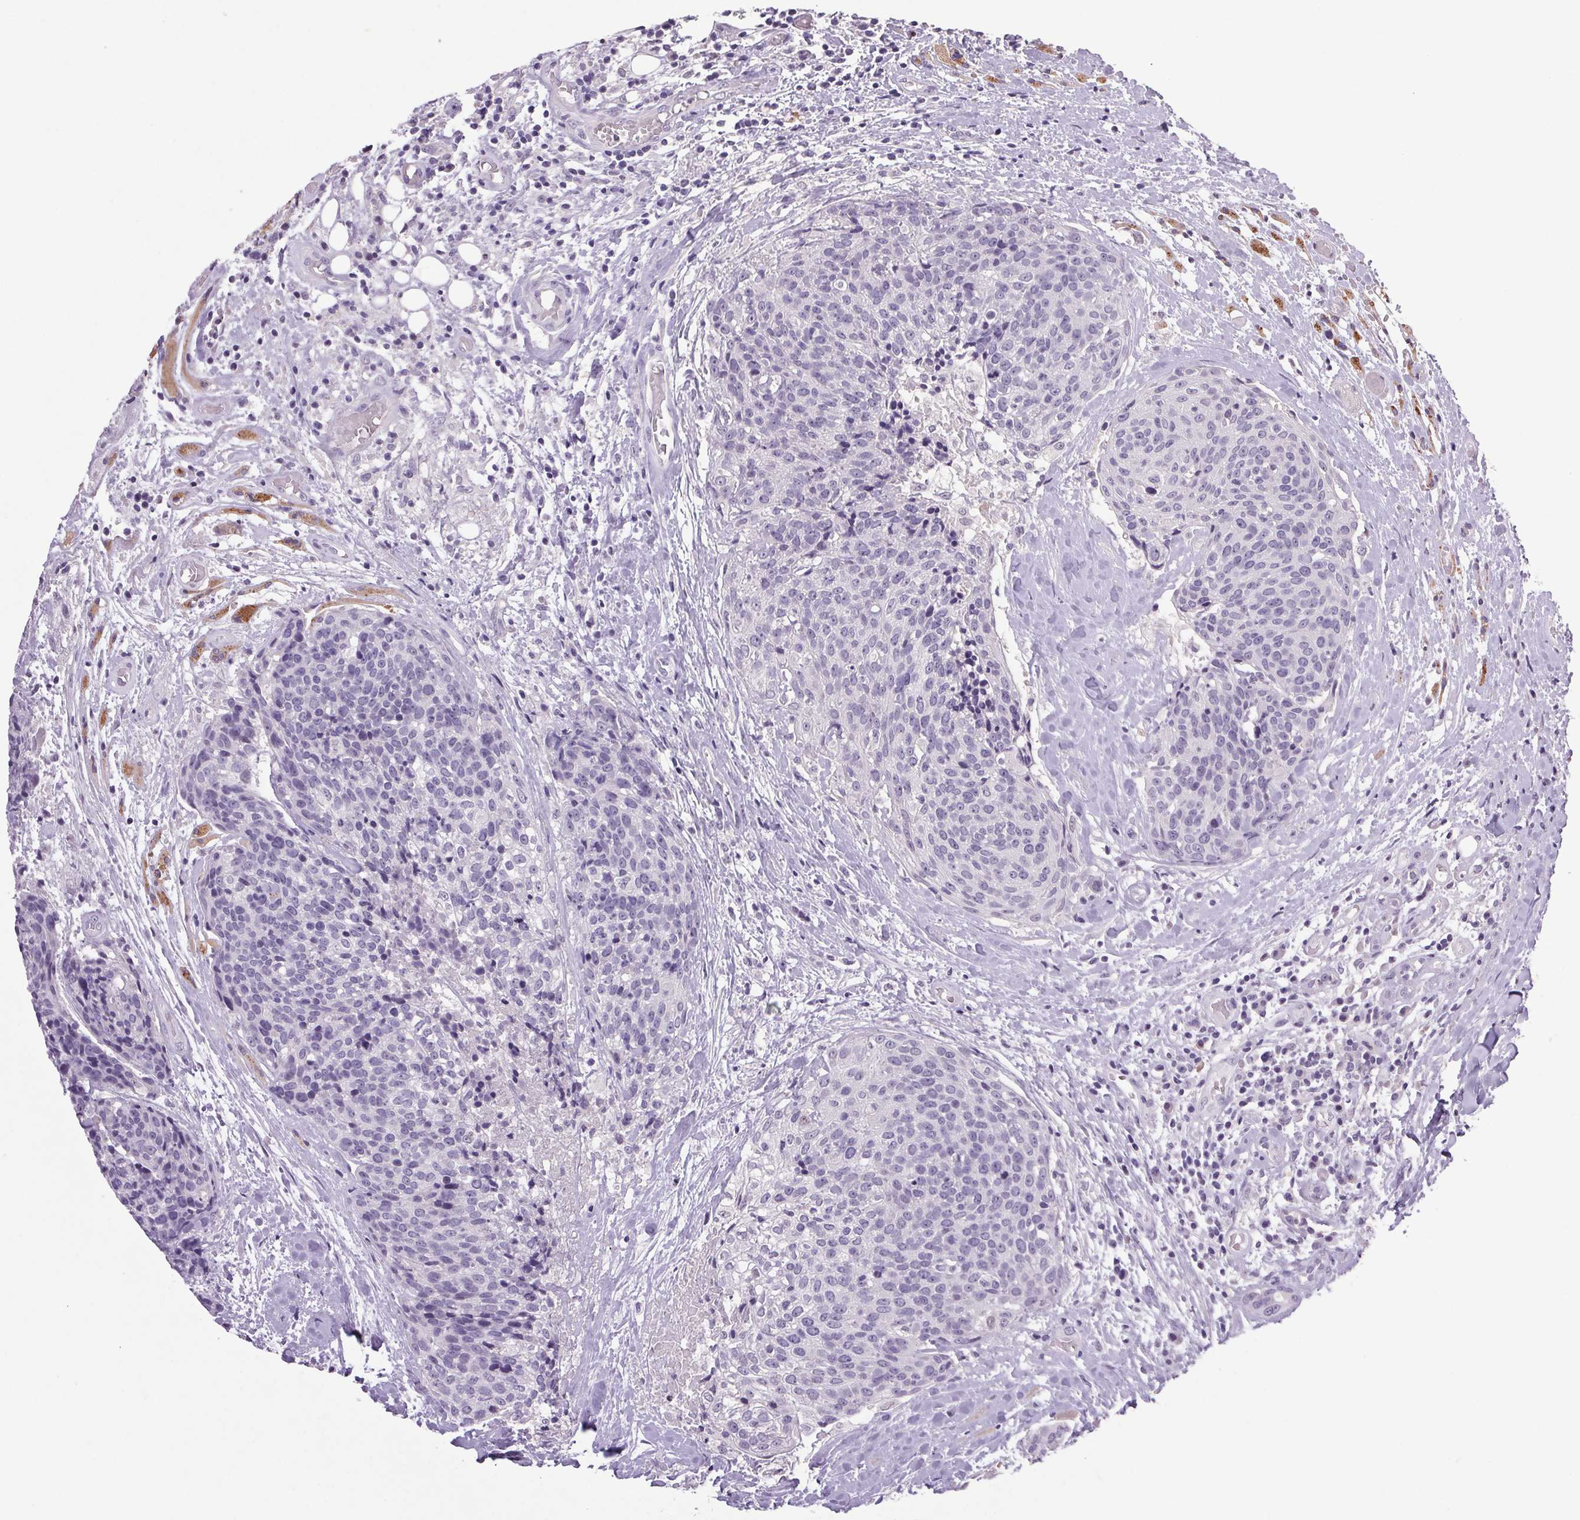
{"staining": {"intensity": "negative", "quantity": "none", "location": "none"}, "tissue": "head and neck cancer", "cell_type": "Tumor cells", "image_type": "cancer", "snomed": [{"axis": "morphology", "description": "Squamous cell carcinoma, NOS"}, {"axis": "topography", "description": "Oral tissue"}, {"axis": "topography", "description": "Head-Neck"}], "caption": "There is no significant expression in tumor cells of squamous cell carcinoma (head and neck).", "gene": "TRDN", "patient": {"sex": "male", "age": 64}}